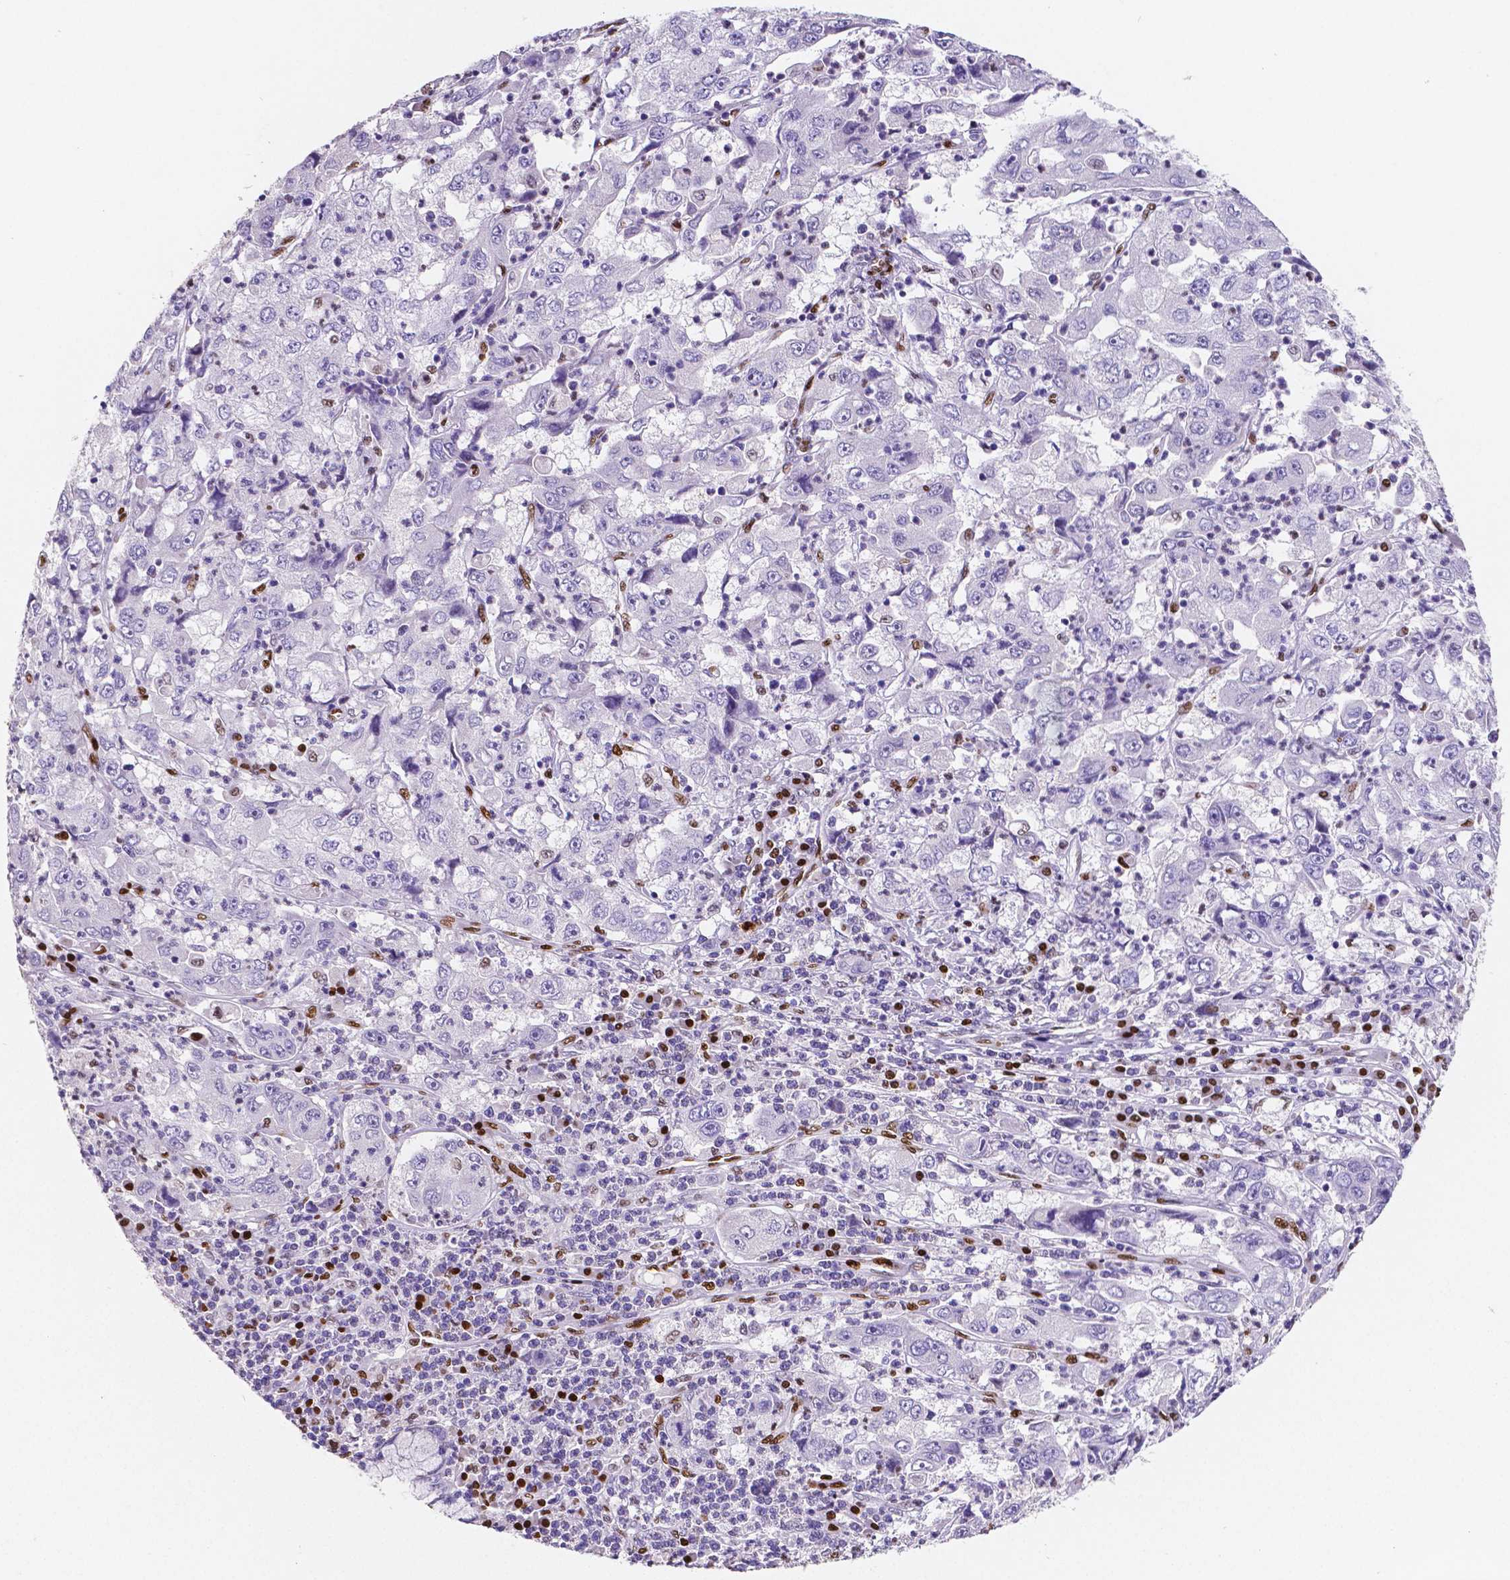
{"staining": {"intensity": "negative", "quantity": "none", "location": "none"}, "tissue": "cervical cancer", "cell_type": "Tumor cells", "image_type": "cancer", "snomed": [{"axis": "morphology", "description": "Squamous cell carcinoma, NOS"}, {"axis": "topography", "description": "Cervix"}], "caption": "Immunohistochemical staining of cervical cancer shows no significant staining in tumor cells. Brightfield microscopy of IHC stained with DAB (brown) and hematoxylin (blue), captured at high magnification.", "gene": "MEF2C", "patient": {"sex": "female", "age": 36}}